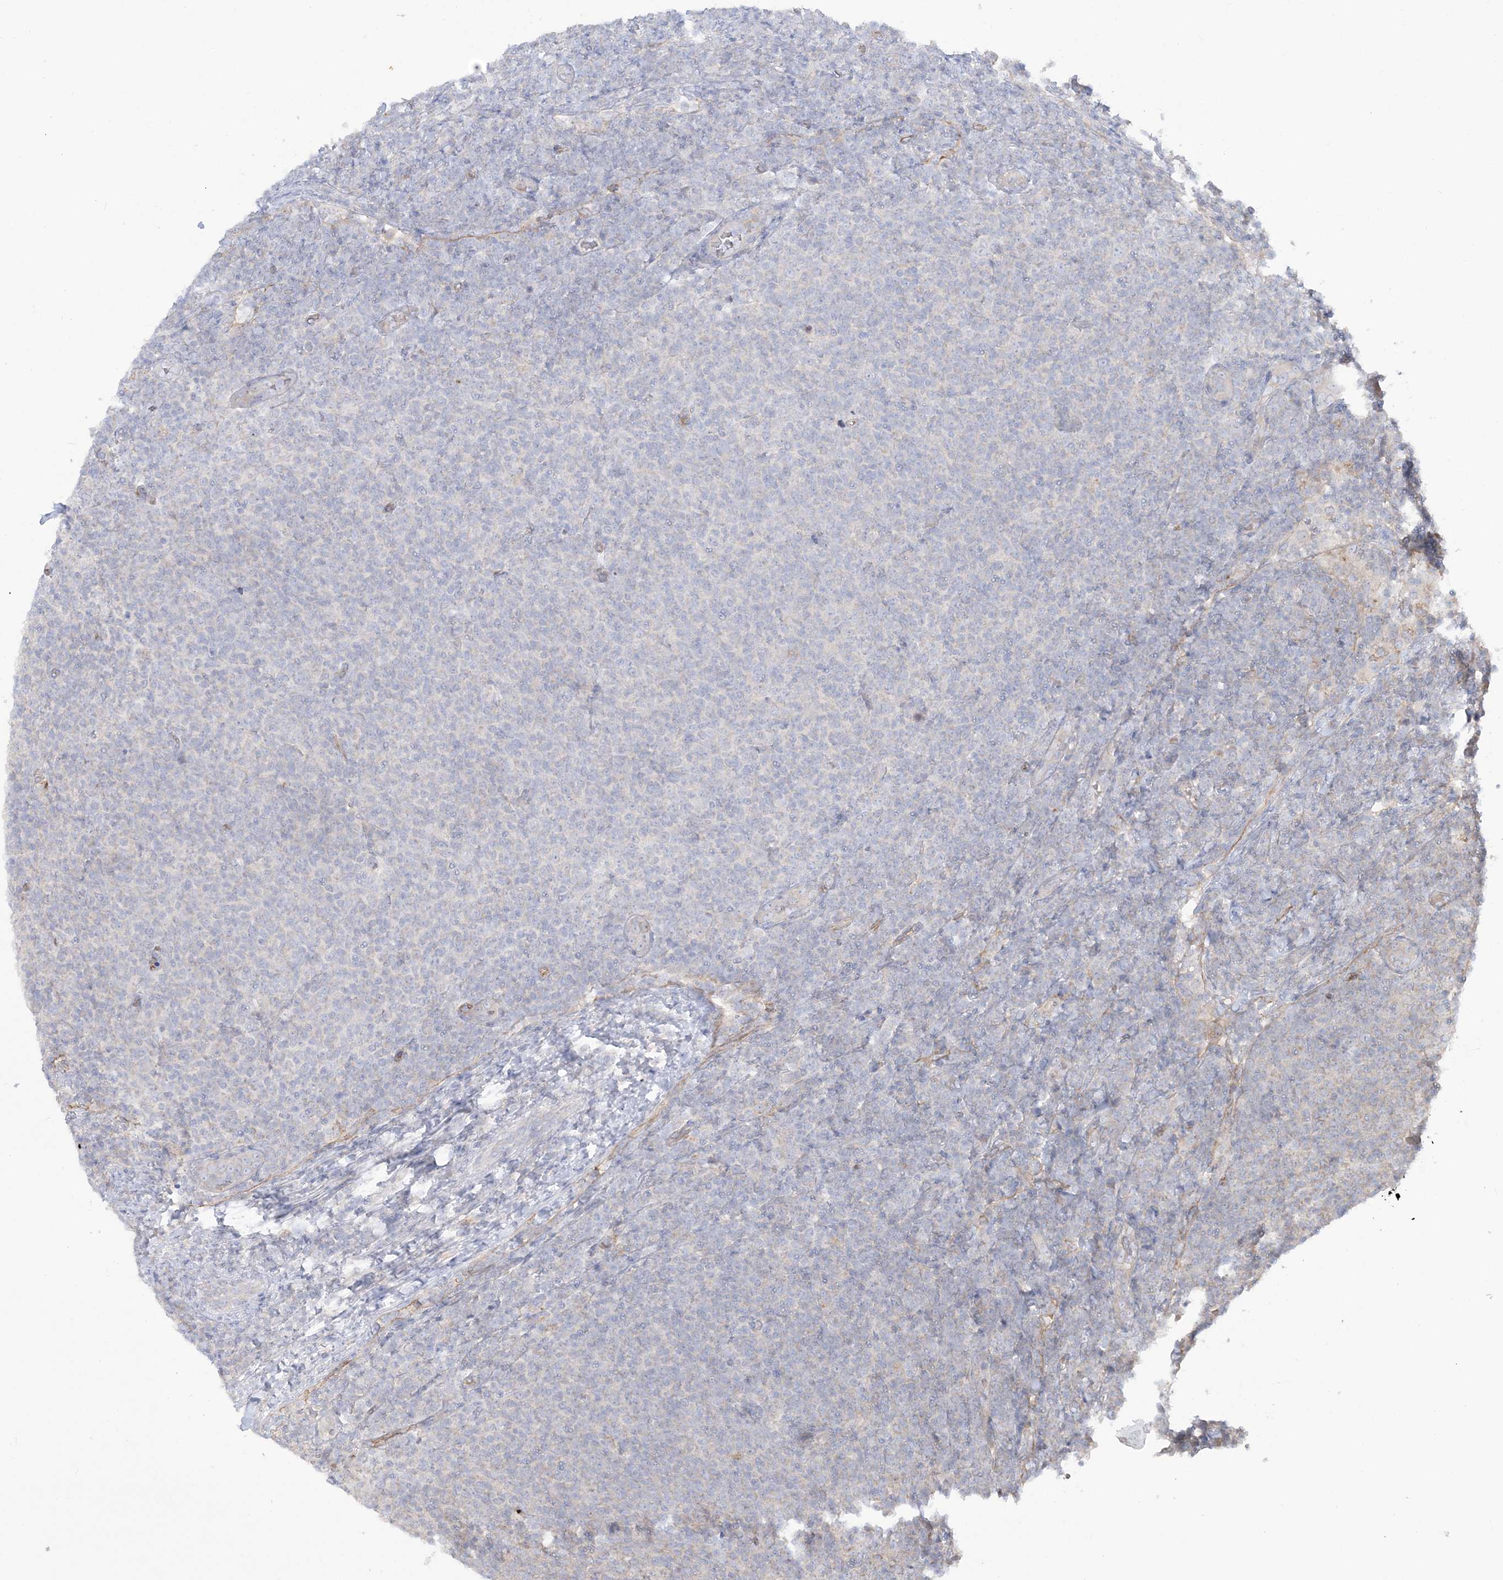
{"staining": {"intensity": "negative", "quantity": "none", "location": "none"}, "tissue": "lymphoma", "cell_type": "Tumor cells", "image_type": "cancer", "snomed": [{"axis": "morphology", "description": "Malignant lymphoma, non-Hodgkin's type, Low grade"}, {"axis": "topography", "description": "Lymph node"}], "caption": "Immunohistochemistry (IHC) image of human lymphoma stained for a protein (brown), which displays no positivity in tumor cells.", "gene": "FARSB", "patient": {"sex": "male", "age": 66}}